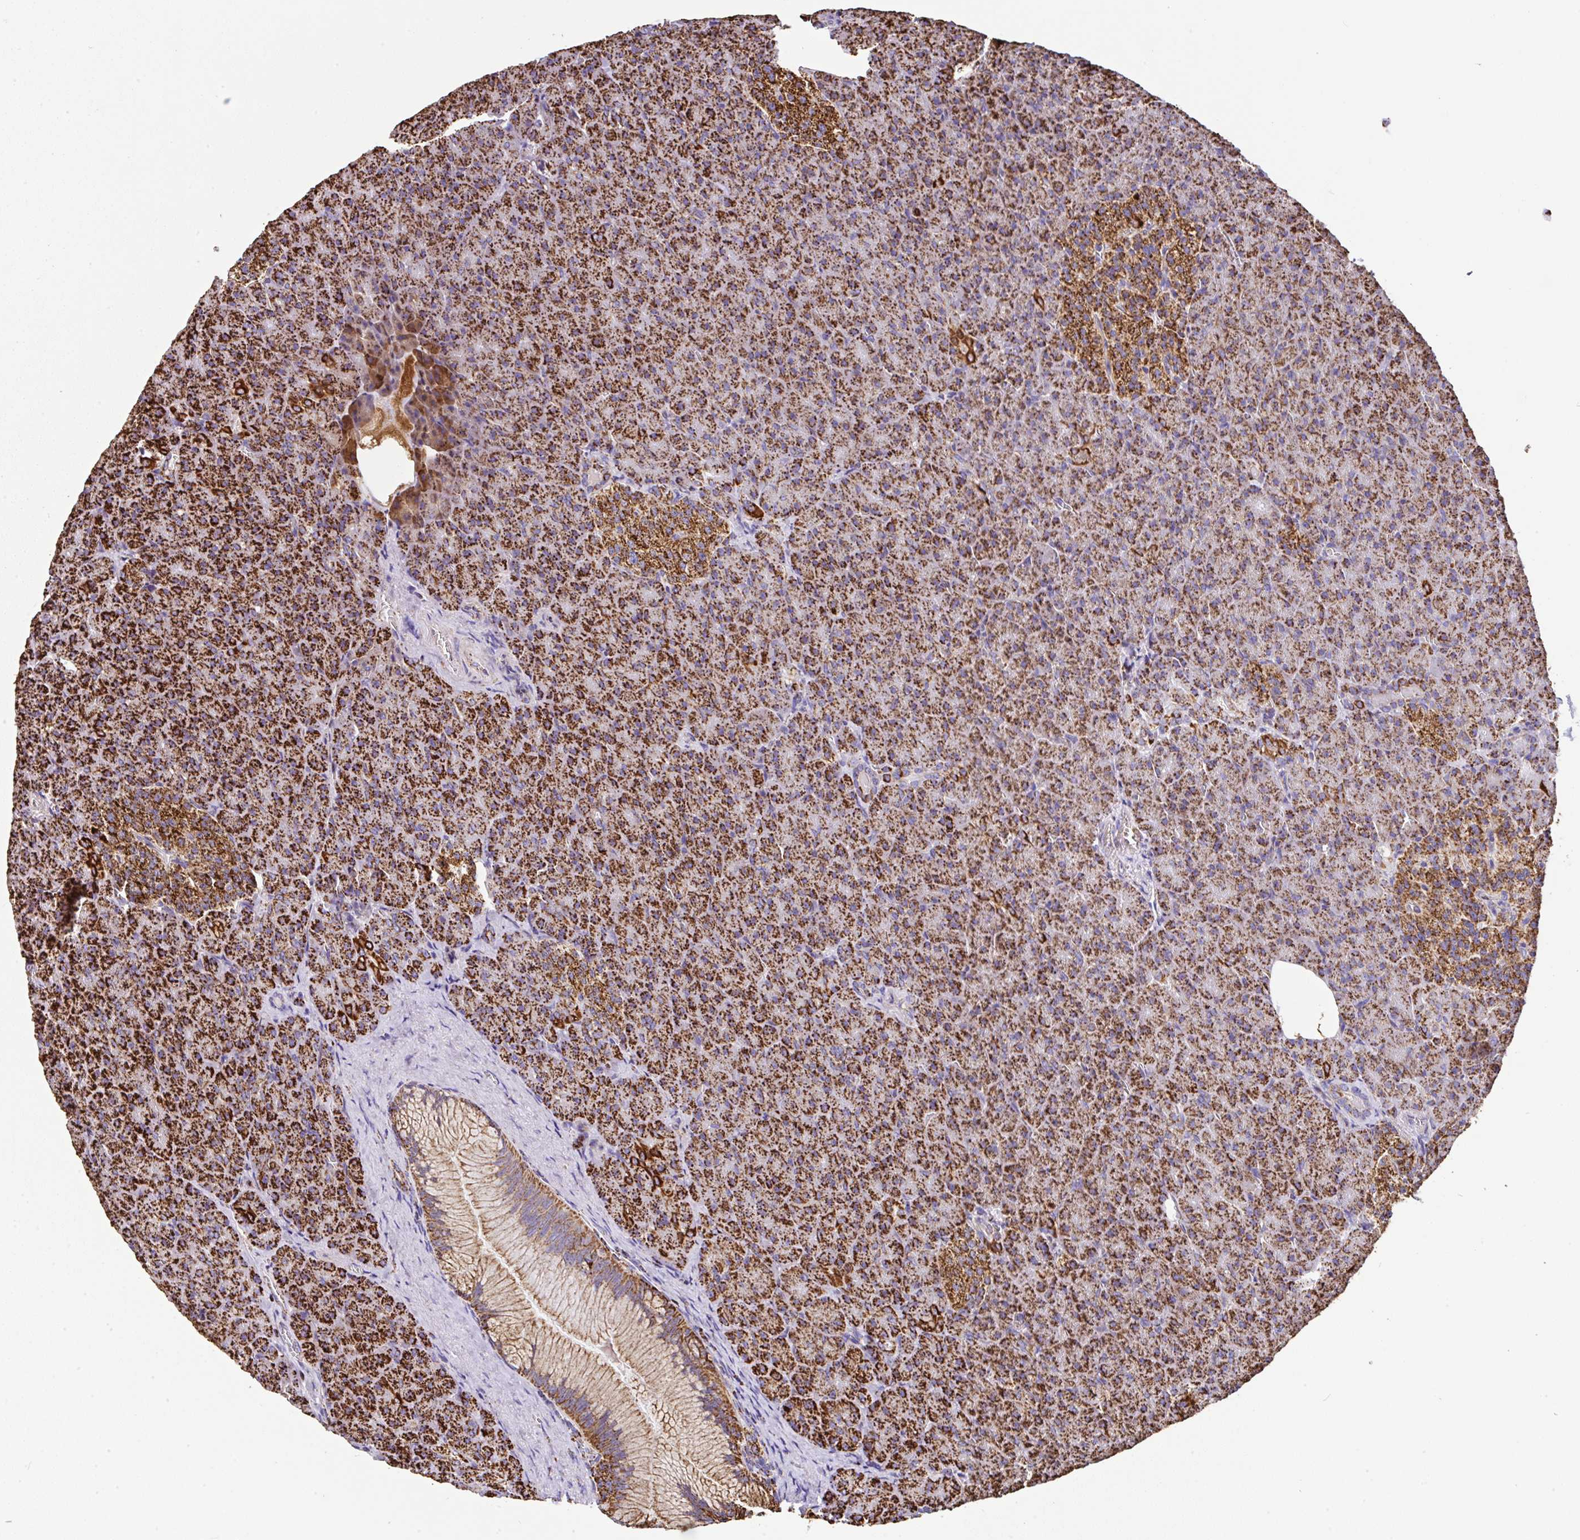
{"staining": {"intensity": "strong", "quantity": ">75%", "location": "cytoplasmic/membranous"}, "tissue": "pancreas", "cell_type": "Exocrine glandular cells", "image_type": "normal", "snomed": [{"axis": "morphology", "description": "Normal tissue, NOS"}, {"axis": "topography", "description": "Pancreas"}], "caption": "Exocrine glandular cells demonstrate high levels of strong cytoplasmic/membranous positivity in approximately >75% of cells in benign pancreas.", "gene": "ANKRD33B", "patient": {"sex": "female", "age": 74}}